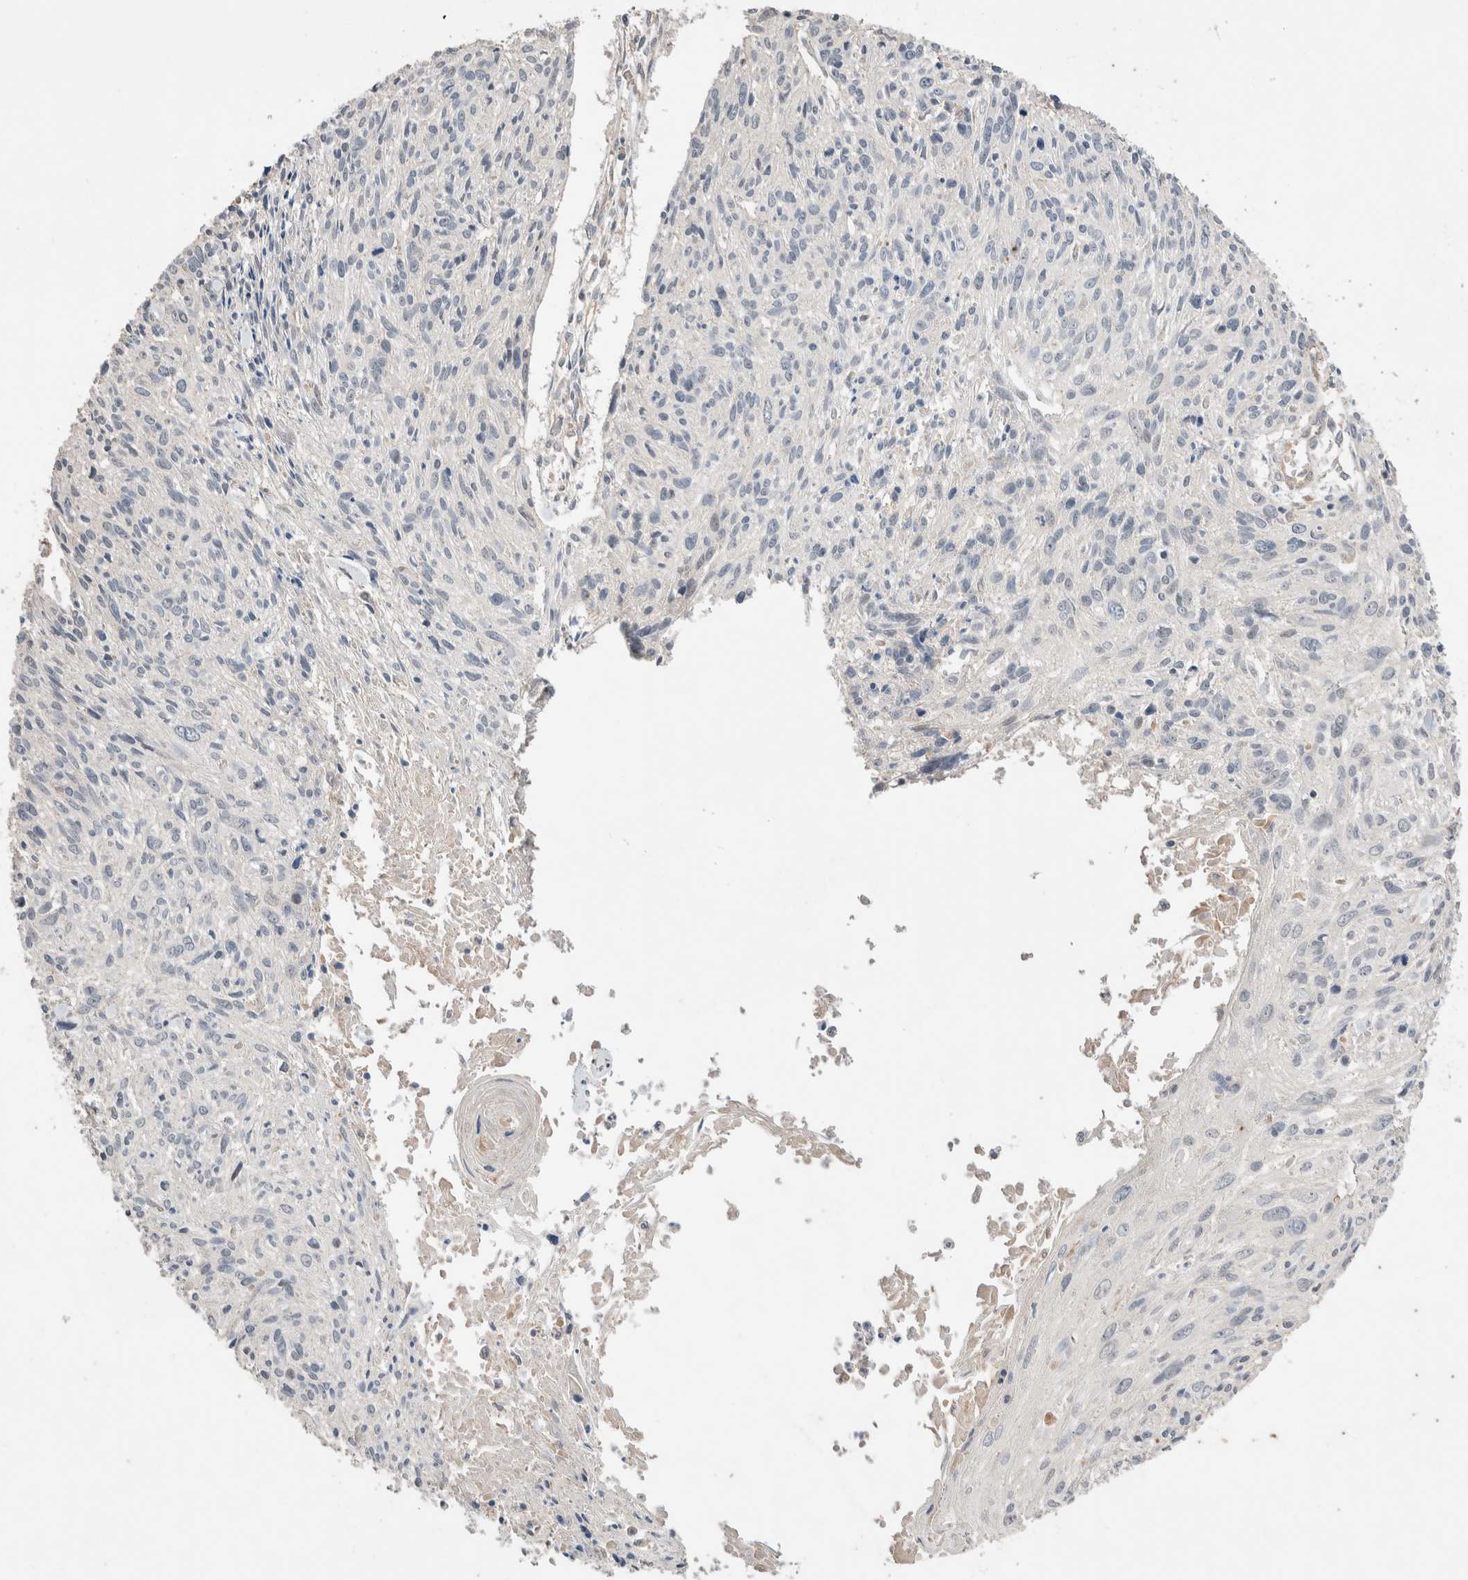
{"staining": {"intensity": "negative", "quantity": "none", "location": "none"}, "tissue": "cervical cancer", "cell_type": "Tumor cells", "image_type": "cancer", "snomed": [{"axis": "morphology", "description": "Squamous cell carcinoma, NOS"}, {"axis": "topography", "description": "Cervix"}], "caption": "A micrograph of cervical cancer stained for a protein exhibits no brown staining in tumor cells.", "gene": "WDR91", "patient": {"sex": "female", "age": 51}}